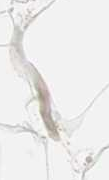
{"staining": {"intensity": "negative", "quantity": "none", "location": "none"}, "tissue": "adipose tissue", "cell_type": "Adipocytes", "image_type": "normal", "snomed": [{"axis": "morphology", "description": "Normal tissue, NOS"}, {"axis": "topography", "description": "Breast"}, {"axis": "topography", "description": "Adipose tissue"}], "caption": "IHC image of benign human adipose tissue stained for a protein (brown), which exhibits no staining in adipocytes. (Immunohistochemistry, brightfield microscopy, high magnification).", "gene": "ARHGEF1", "patient": {"sex": "female", "age": 25}}